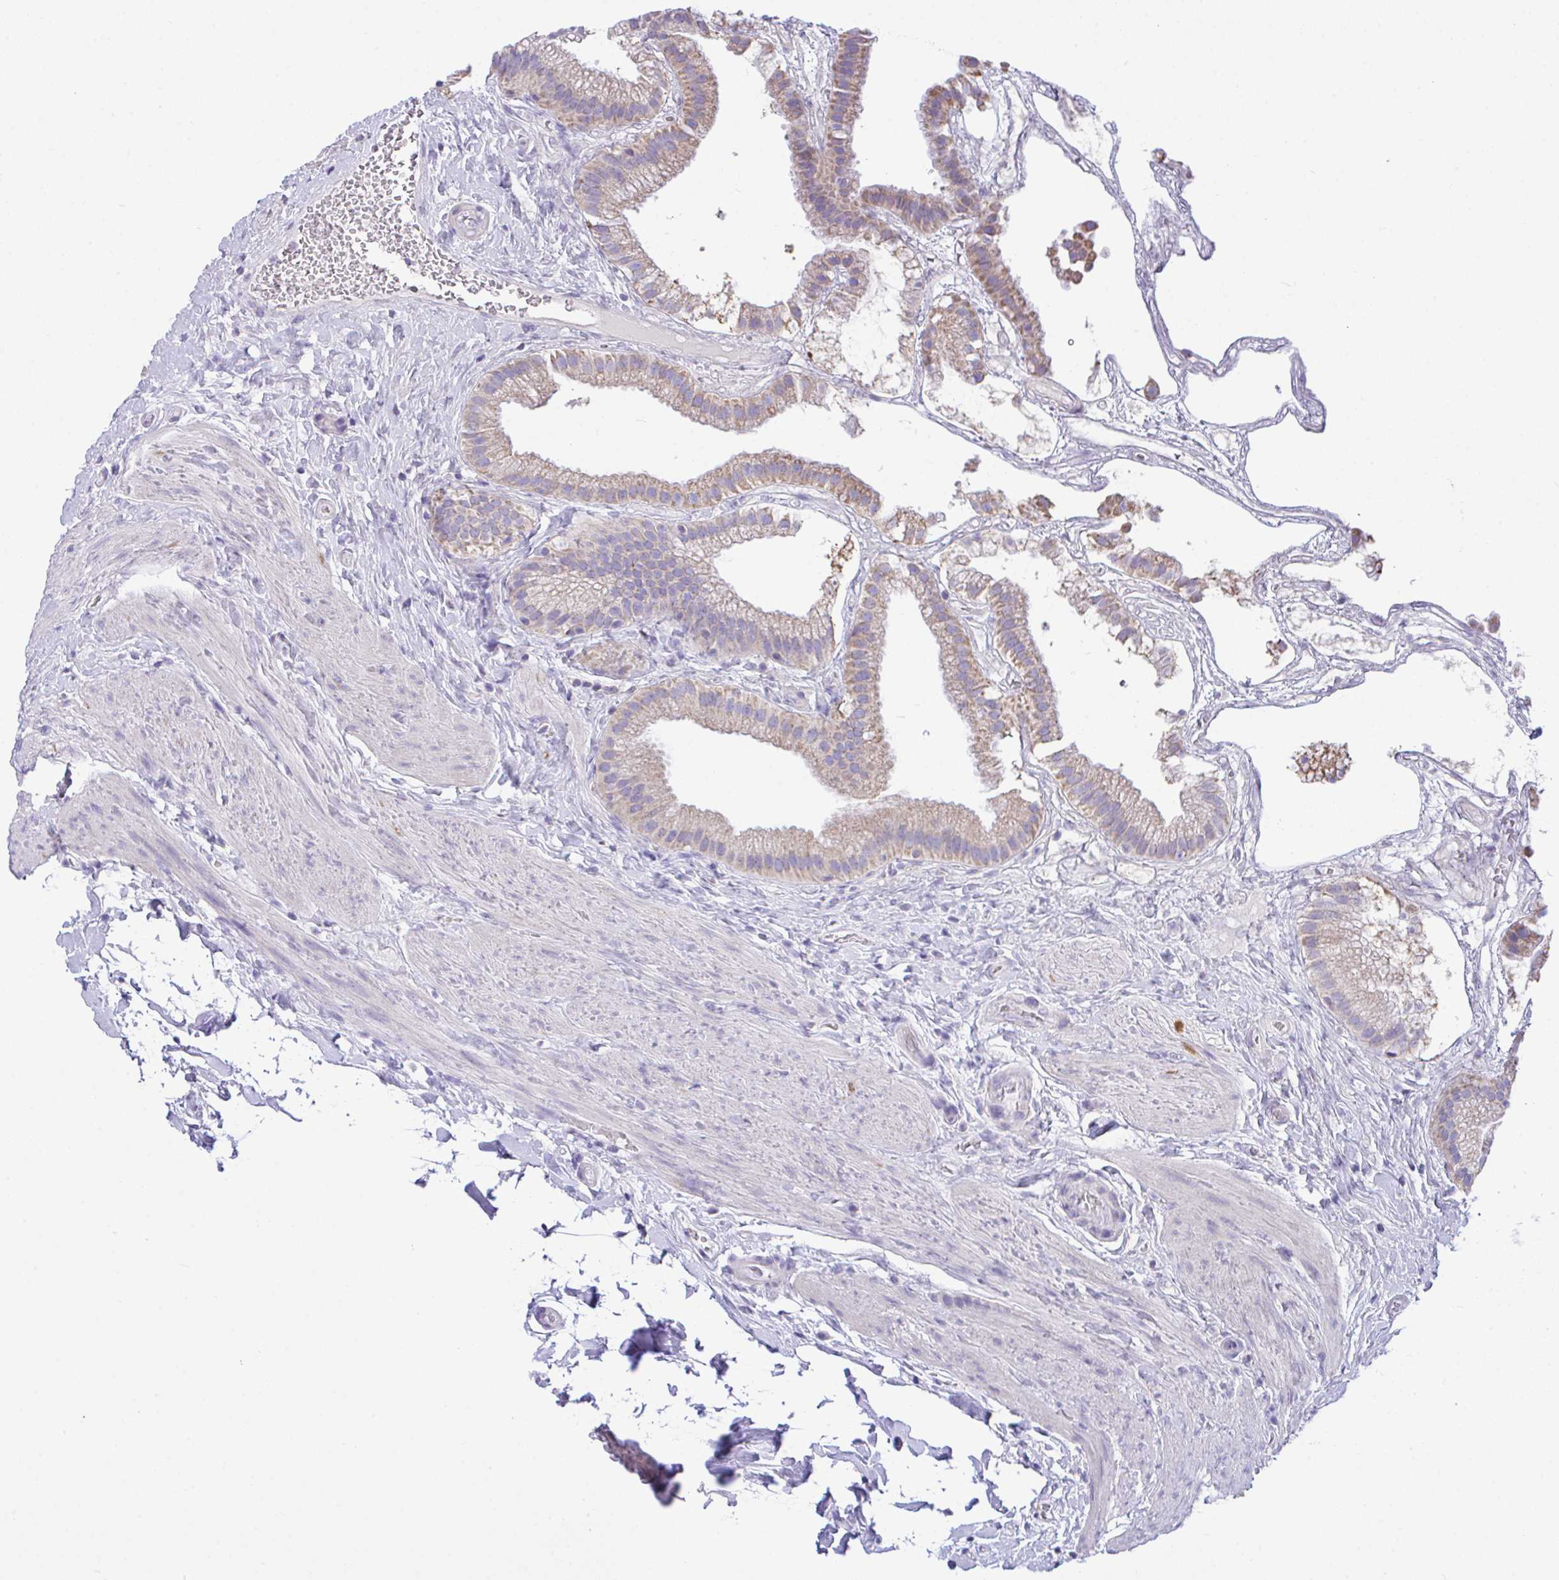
{"staining": {"intensity": "weak", "quantity": ">75%", "location": "cytoplasmic/membranous"}, "tissue": "gallbladder", "cell_type": "Glandular cells", "image_type": "normal", "snomed": [{"axis": "morphology", "description": "Normal tissue, NOS"}, {"axis": "topography", "description": "Gallbladder"}], "caption": "Gallbladder stained for a protein demonstrates weak cytoplasmic/membranous positivity in glandular cells. Using DAB (brown) and hematoxylin (blue) stains, captured at high magnification using brightfield microscopy.", "gene": "NLRP8", "patient": {"sex": "female", "age": 63}}